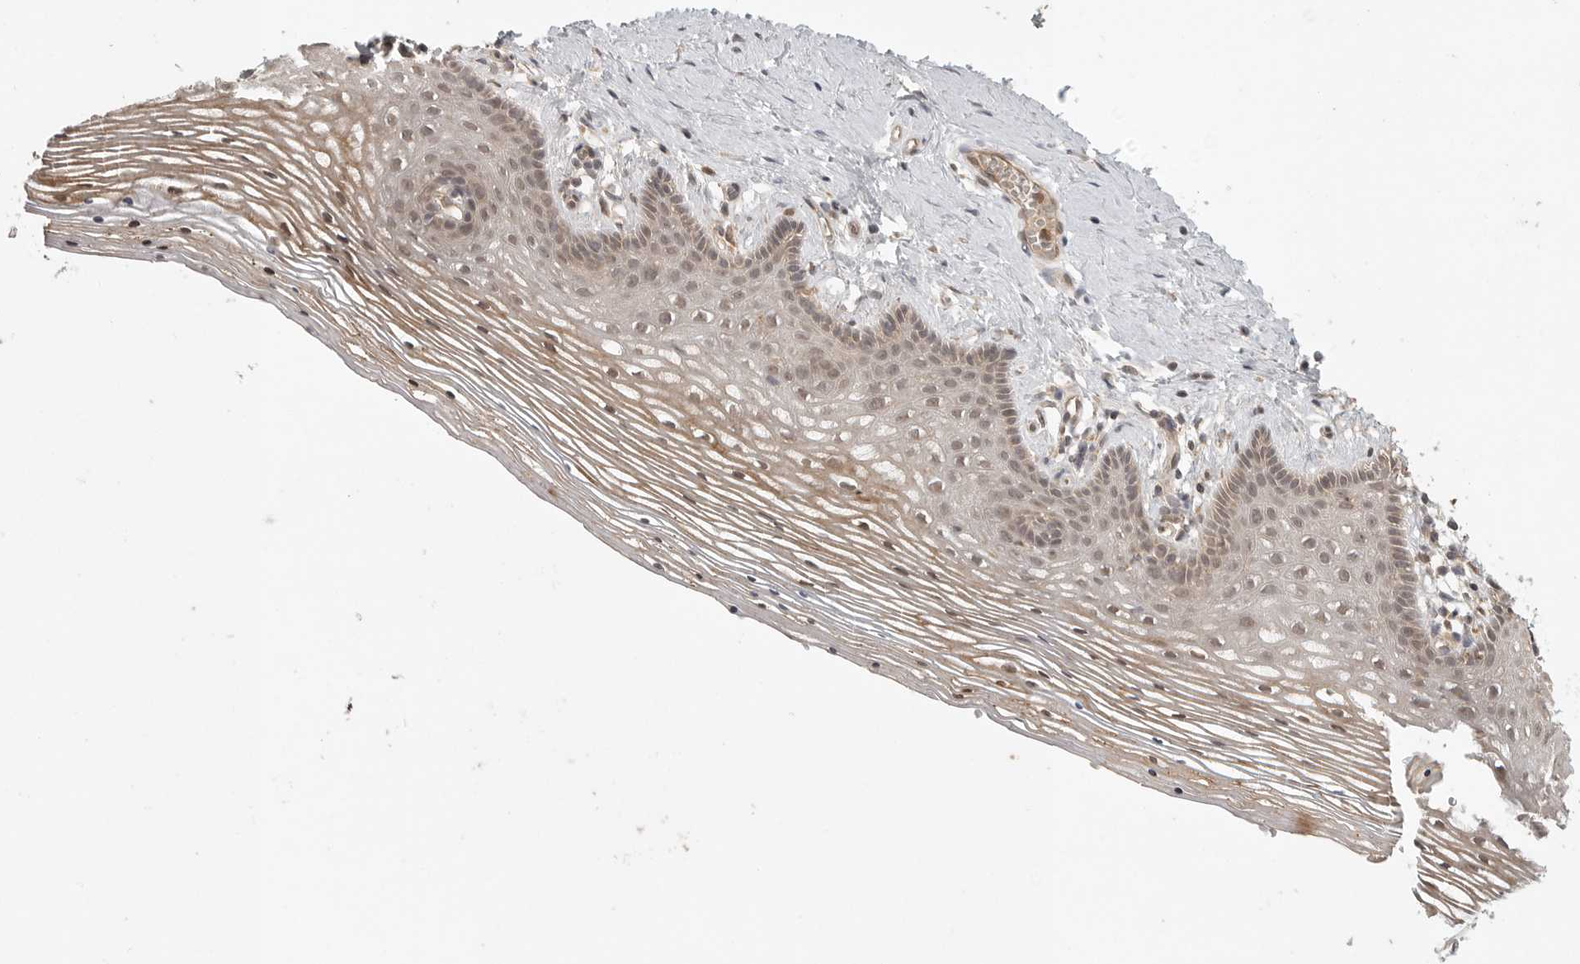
{"staining": {"intensity": "moderate", "quantity": ">75%", "location": "cytoplasmic/membranous,nuclear"}, "tissue": "vagina", "cell_type": "Squamous epithelial cells", "image_type": "normal", "snomed": [{"axis": "morphology", "description": "Normal tissue, NOS"}, {"axis": "topography", "description": "Vagina"}], "caption": "A medium amount of moderate cytoplasmic/membranous,nuclear positivity is seen in about >75% of squamous epithelial cells in benign vagina. (Brightfield microscopy of DAB IHC at high magnification).", "gene": "ZNF232", "patient": {"sex": "female", "age": 32}}